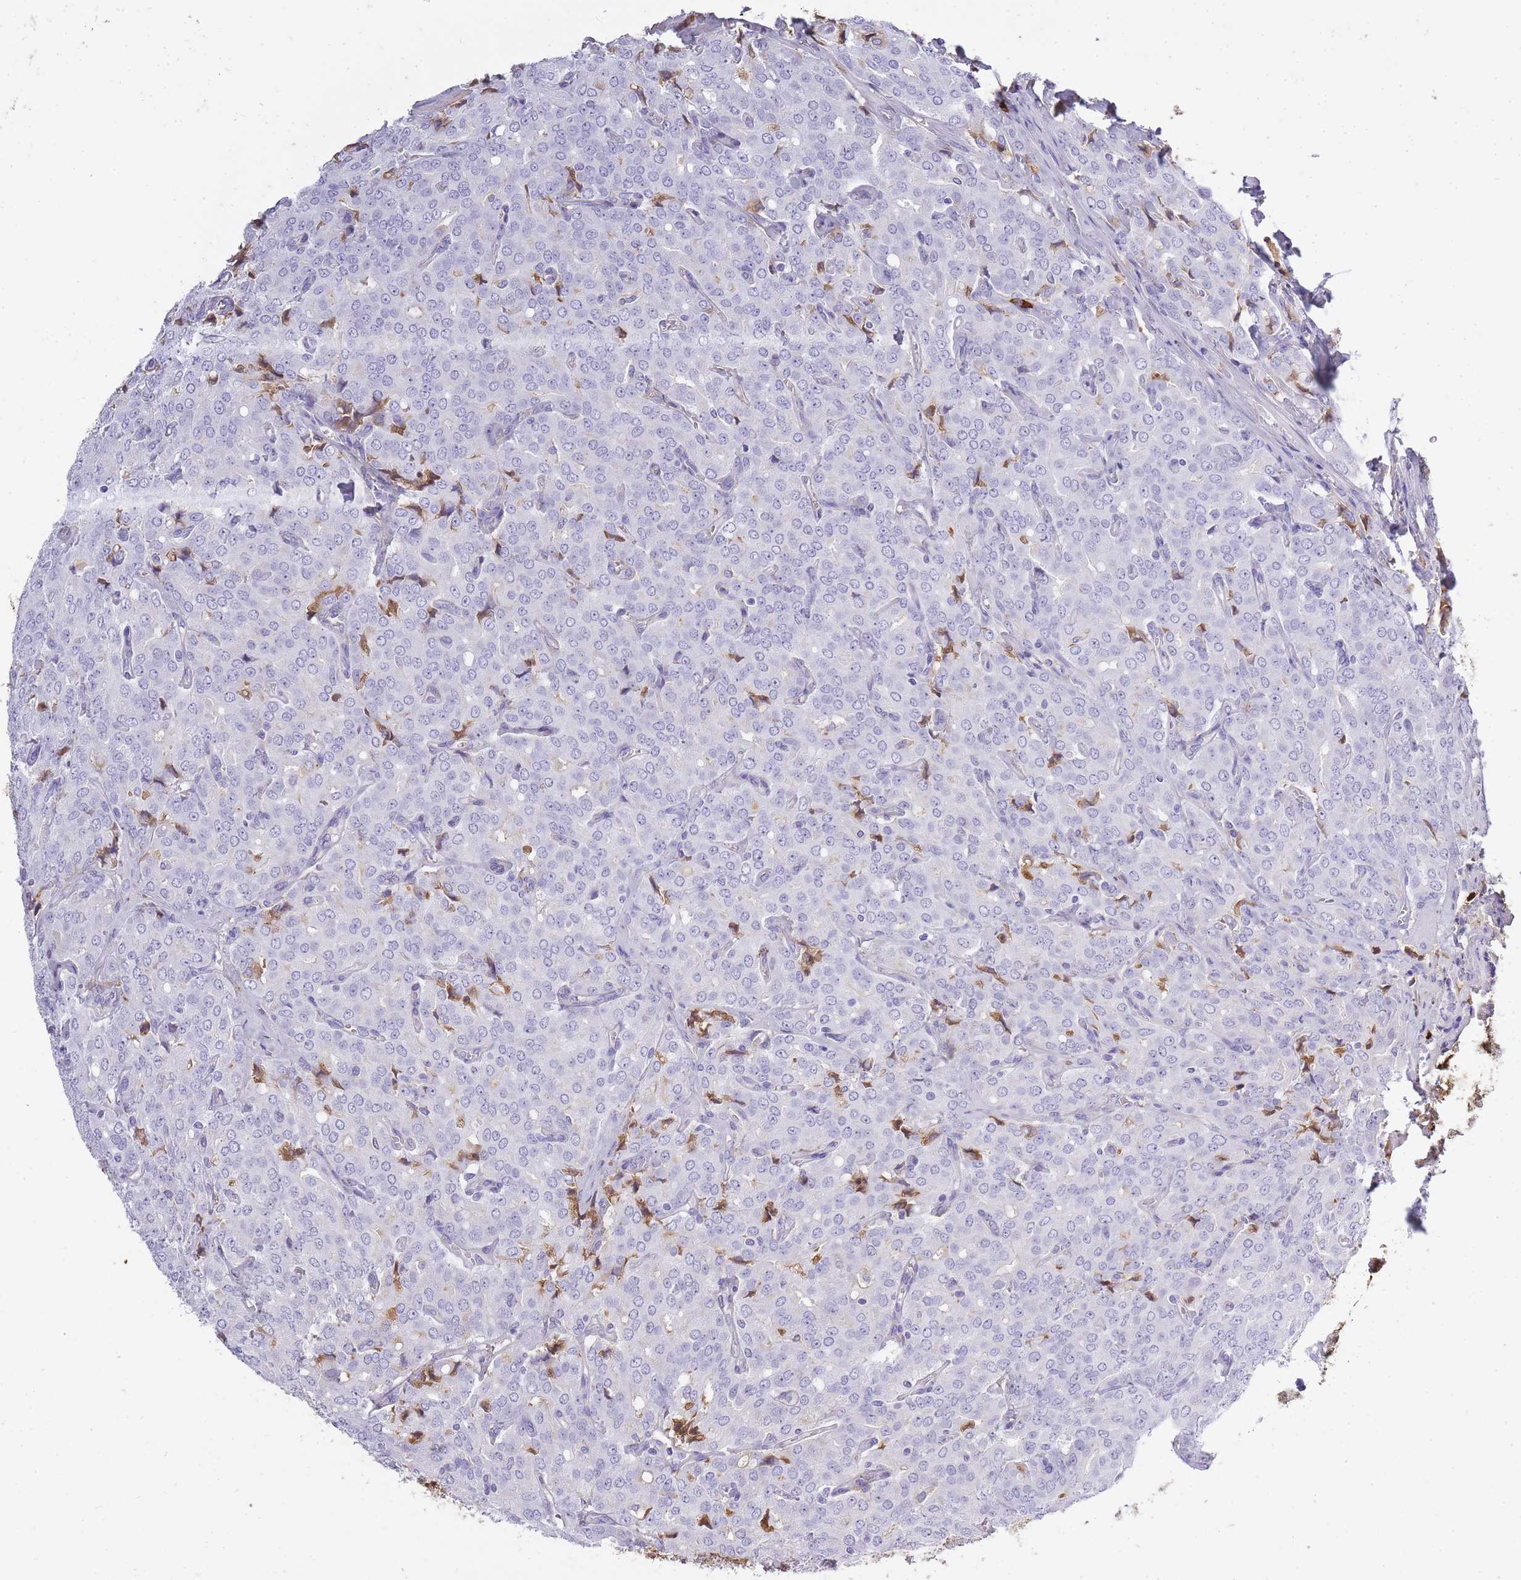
{"staining": {"intensity": "negative", "quantity": "none", "location": "none"}, "tissue": "prostate cancer", "cell_type": "Tumor cells", "image_type": "cancer", "snomed": [{"axis": "morphology", "description": "Adenocarcinoma, High grade"}, {"axis": "topography", "description": "Prostate"}], "caption": "Photomicrograph shows no significant protein positivity in tumor cells of prostate adenocarcinoma (high-grade). The staining is performed using DAB (3,3'-diaminobenzidine) brown chromogen with nuclei counter-stained in using hematoxylin.", "gene": "IGKV1D-42", "patient": {"sex": "male", "age": 68}}